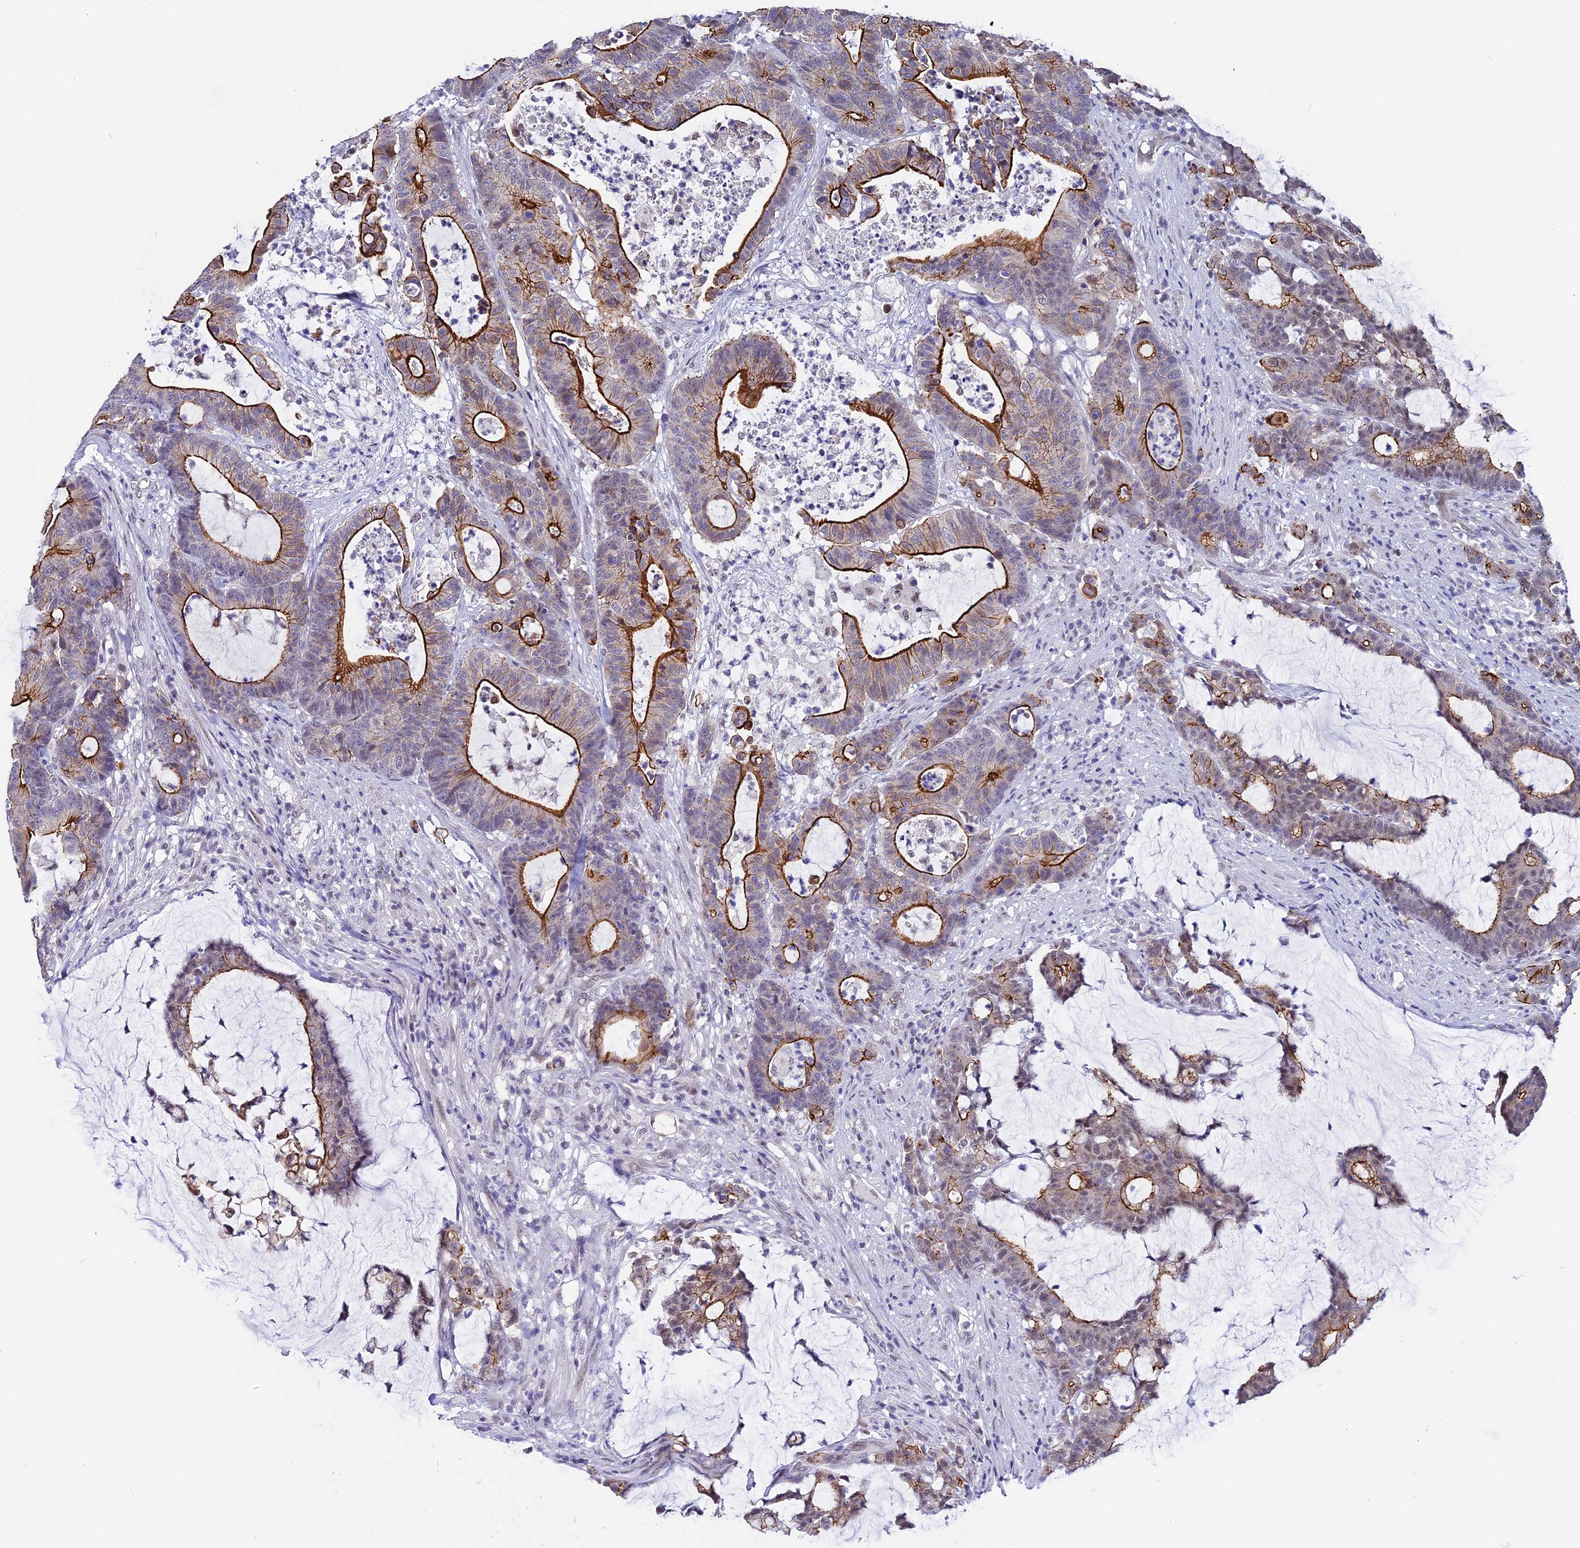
{"staining": {"intensity": "strong", "quantity": "25%-75%", "location": "cytoplasmic/membranous"}, "tissue": "colorectal cancer", "cell_type": "Tumor cells", "image_type": "cancer", "snomed": [{"axis": "morphology", "description": "Adenocarcinoma, NOS"}, {"axis": "topography", "description": "Colon"}], "caption": "A micrograph of human colorectal cancer (adenocarcinoma) stained for a protein reveals strong cytoplasmic/membranous brown staining in tumor cells.", "gene": "OSGEP", "patient": {"sex": "female", "age": 84}}